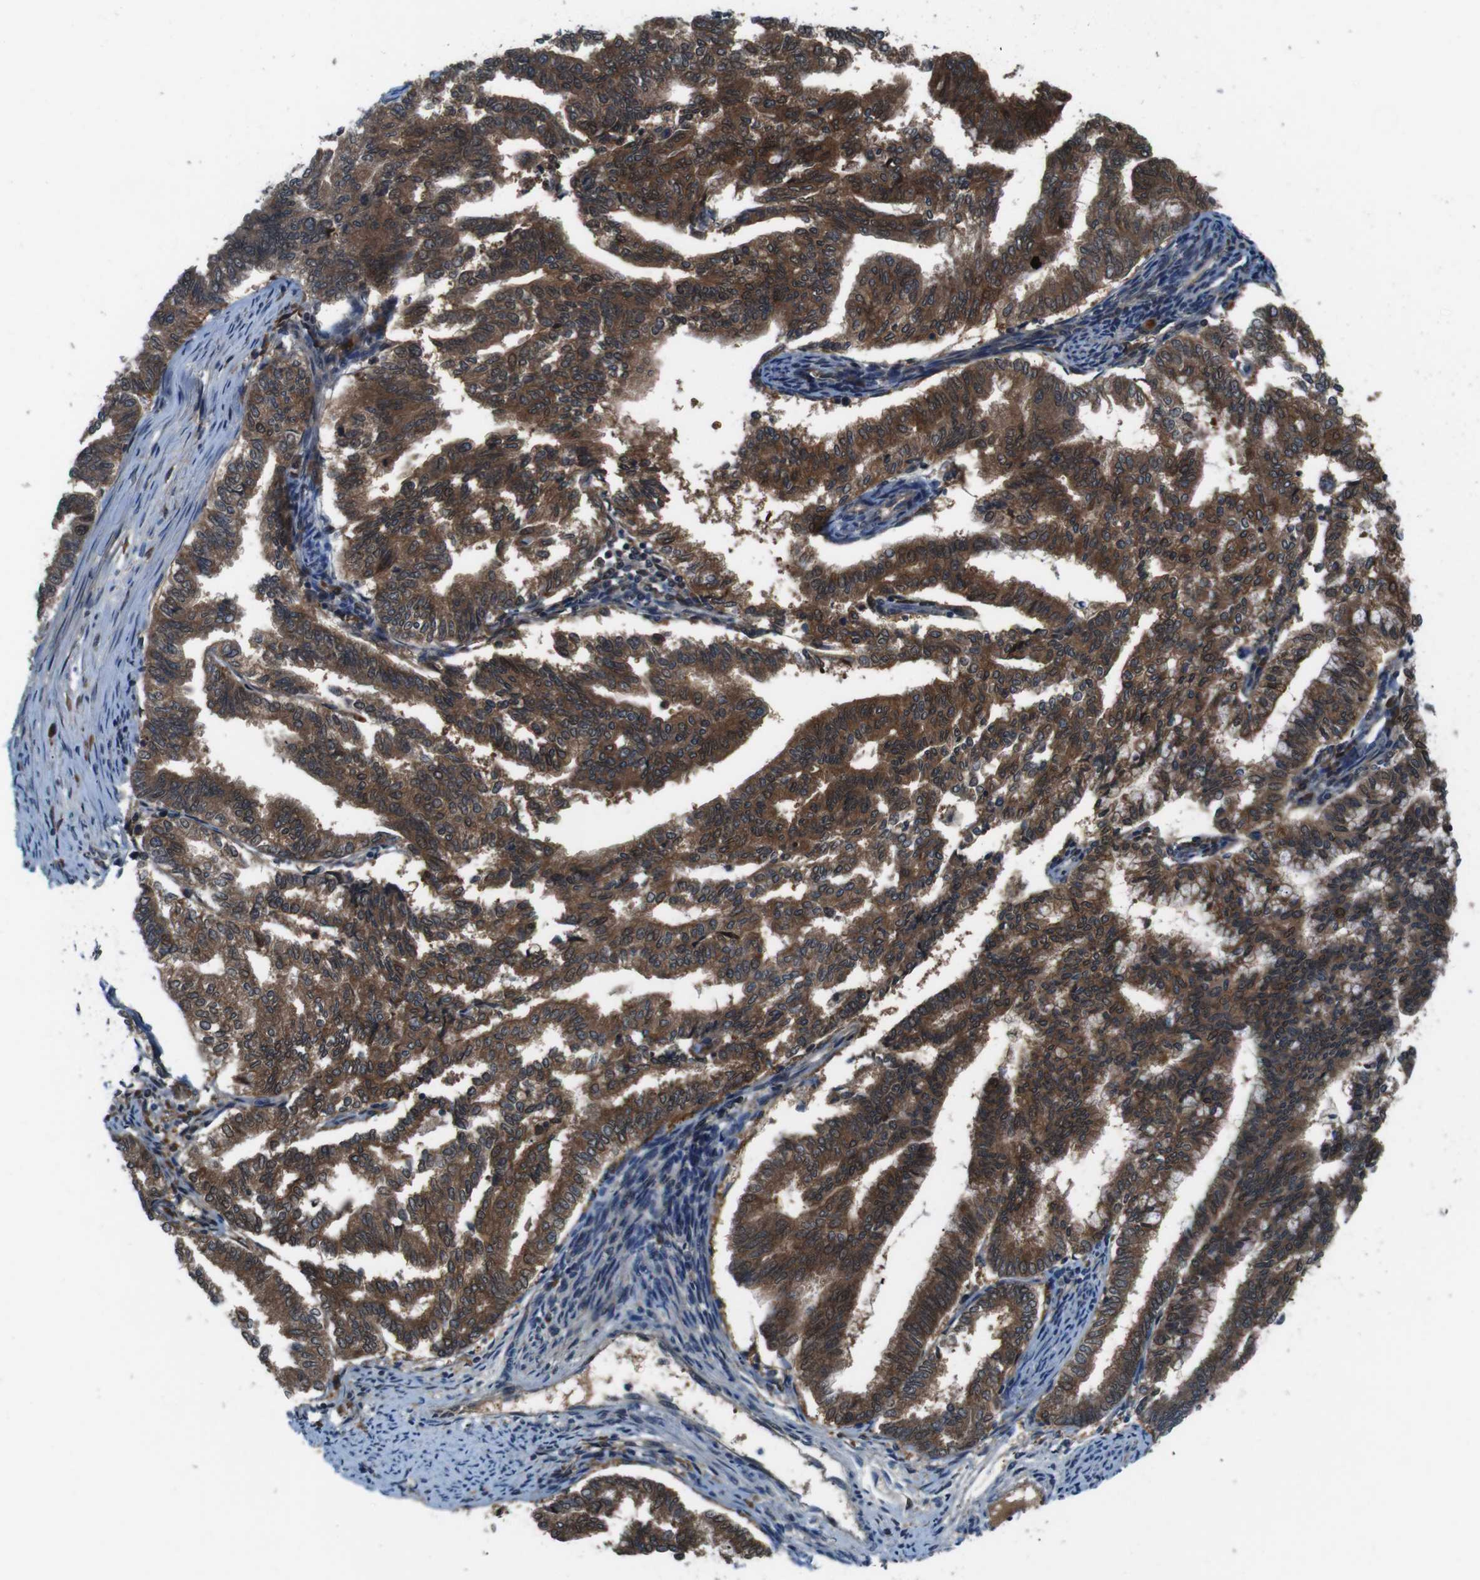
{"staining": {"intensity": "strong", "quantity": ">75%", "location": "cytoplasmic/membranous"}, "tissue": "endometrial cancer", "cell_type": "Tumor cells", "image_type": "cancer", "snomed": [{"axis": "morphology", "description": "Adenocarcinoma, NOS"}, {"axis": "topography", "description": "Endometrium"}], "caption": "Immunohistochemistry image of neoplastic tissue: human endometrial cancer stained using immunohistochemistry (IHC) demonstrates high levels of strong protein expression localized specifically in the cytoplasmic/membranous of tumor cells, appearing as a cytoplasmic/membranous brown color.", "gene": "LRP5", "patient": {"sex": "female", "age": 79}}